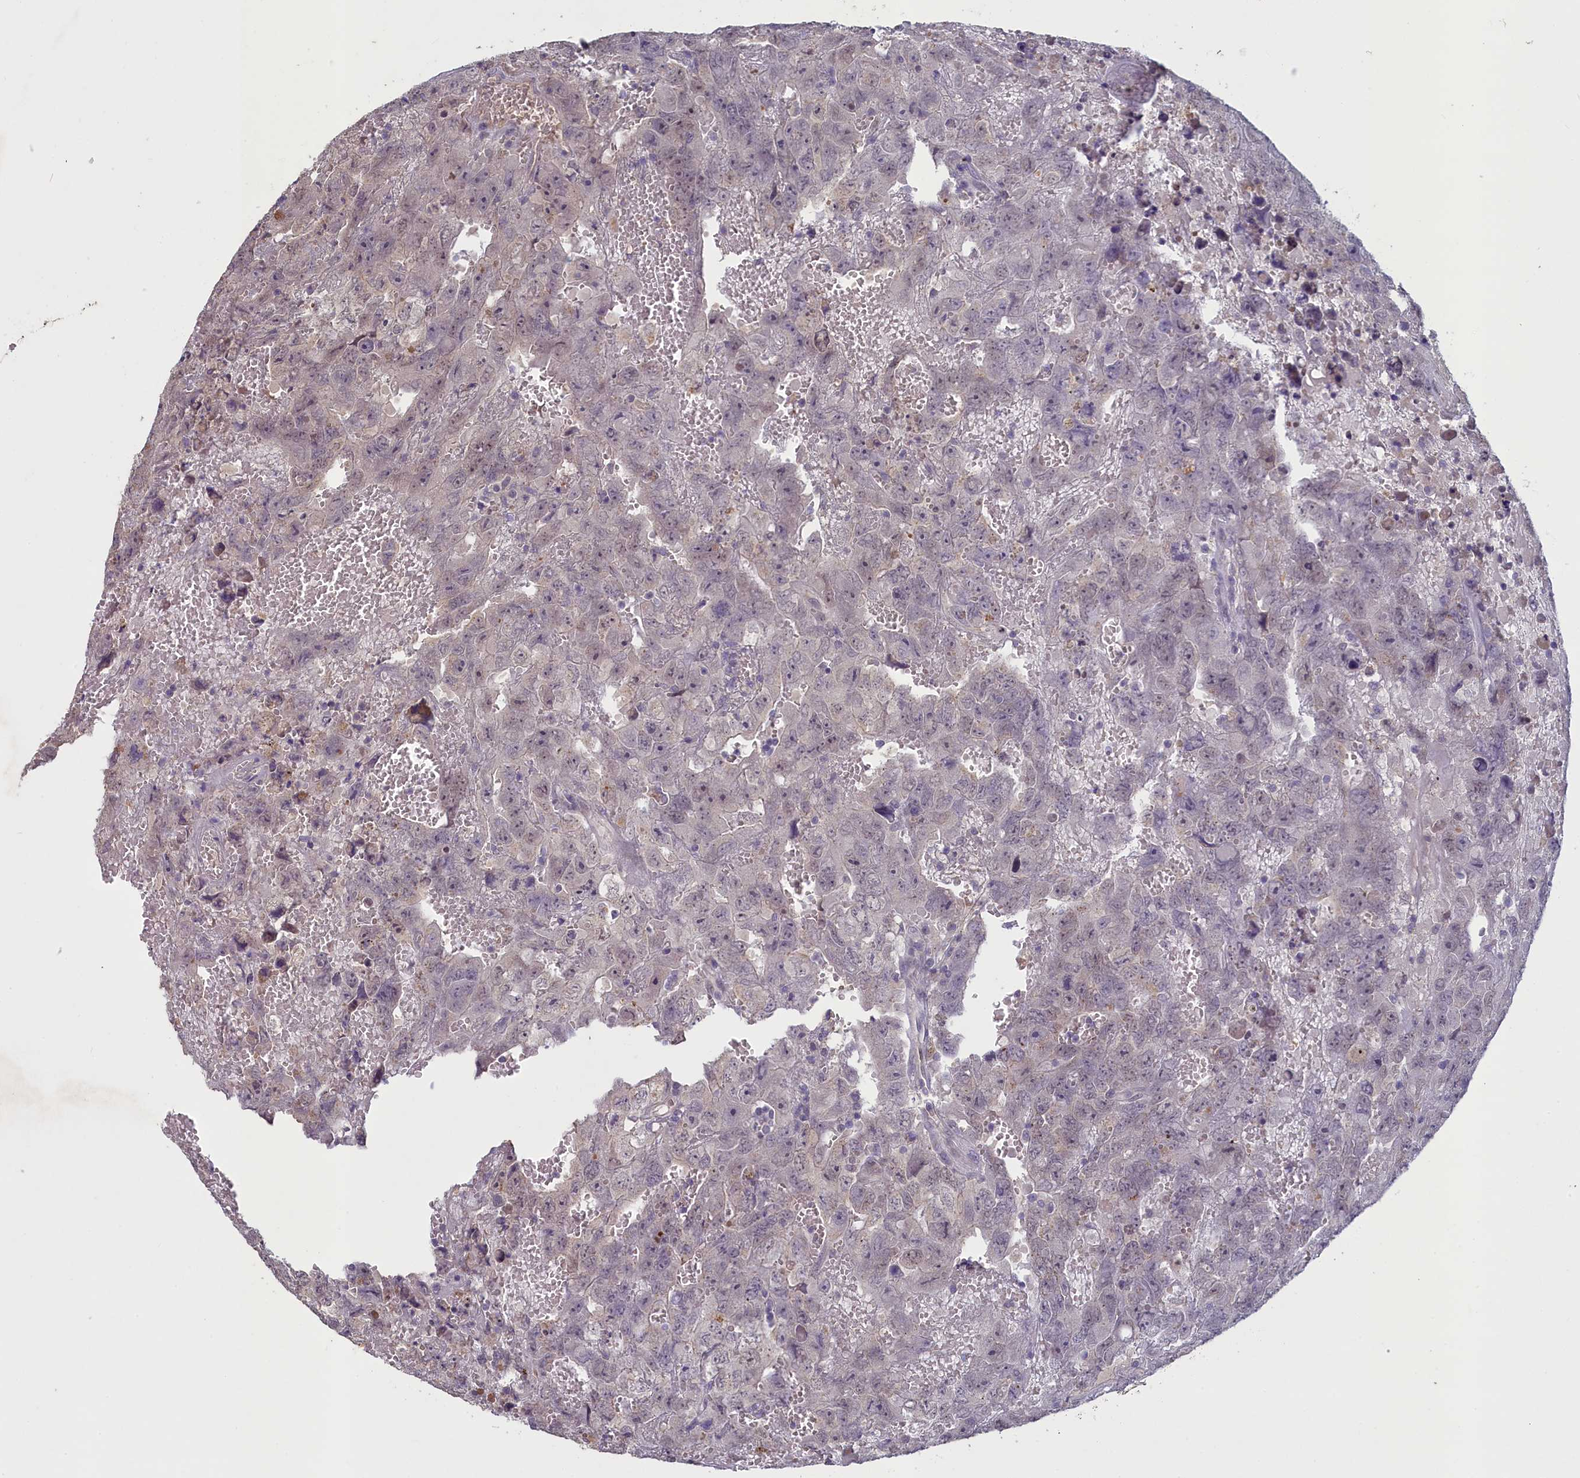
{"staining": {"intensity": "negative", "quantity": "none", "location": "none"}, "tissue": "testis cancer", "cell_type": "Tumor cells", "image_type": "cancer", "snomed": [{"axis": "morphology", "description": "Carcinoma, Embryonal, NOS"}, {"axis": "topography", "description": "Testis"}], "caption": "A histopathology image of testis embryonal carcinoma stained for a protein shows no brown staining in tumor cells.", "gene": "ATF7IP2", "patient": {"sex": "male", "age": 45}}